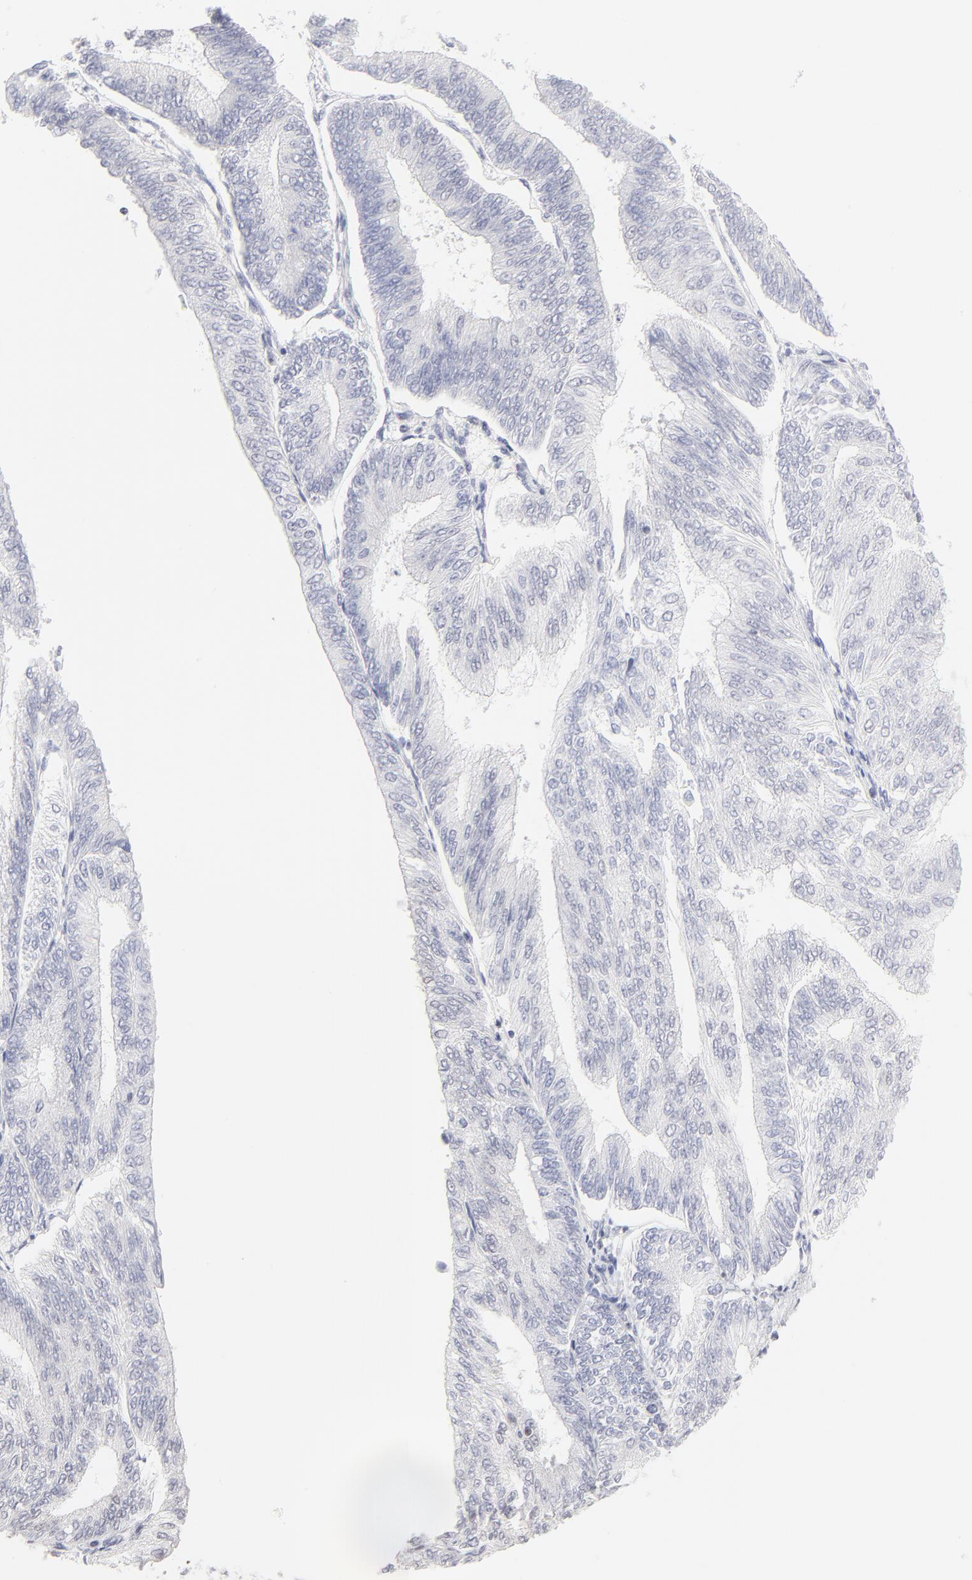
{"staining": {"intensity": "negative", "quantity": "none", "location": "none"}, "tissue": "endometrial cancer", "cell_type": "Tumor cells", "image_type": "cancer", "snomed": [{"axis": "morphology", "description": "Adenocarcinoma, NOS"}, {"axis": "topography", "description": "Endometrium"}], "caption": "Immunohistochemistry (IHC) of human endometrial adenocarcinoma exhibits no expression in tumor cells. The staining is performed using DAB (3,3'-diaminobenzidine) brown chromogen with nuclei counter-stained in using hematoxylin.", "gene": "NFIL3", "patient": {"sex": "female", "age": 55}}